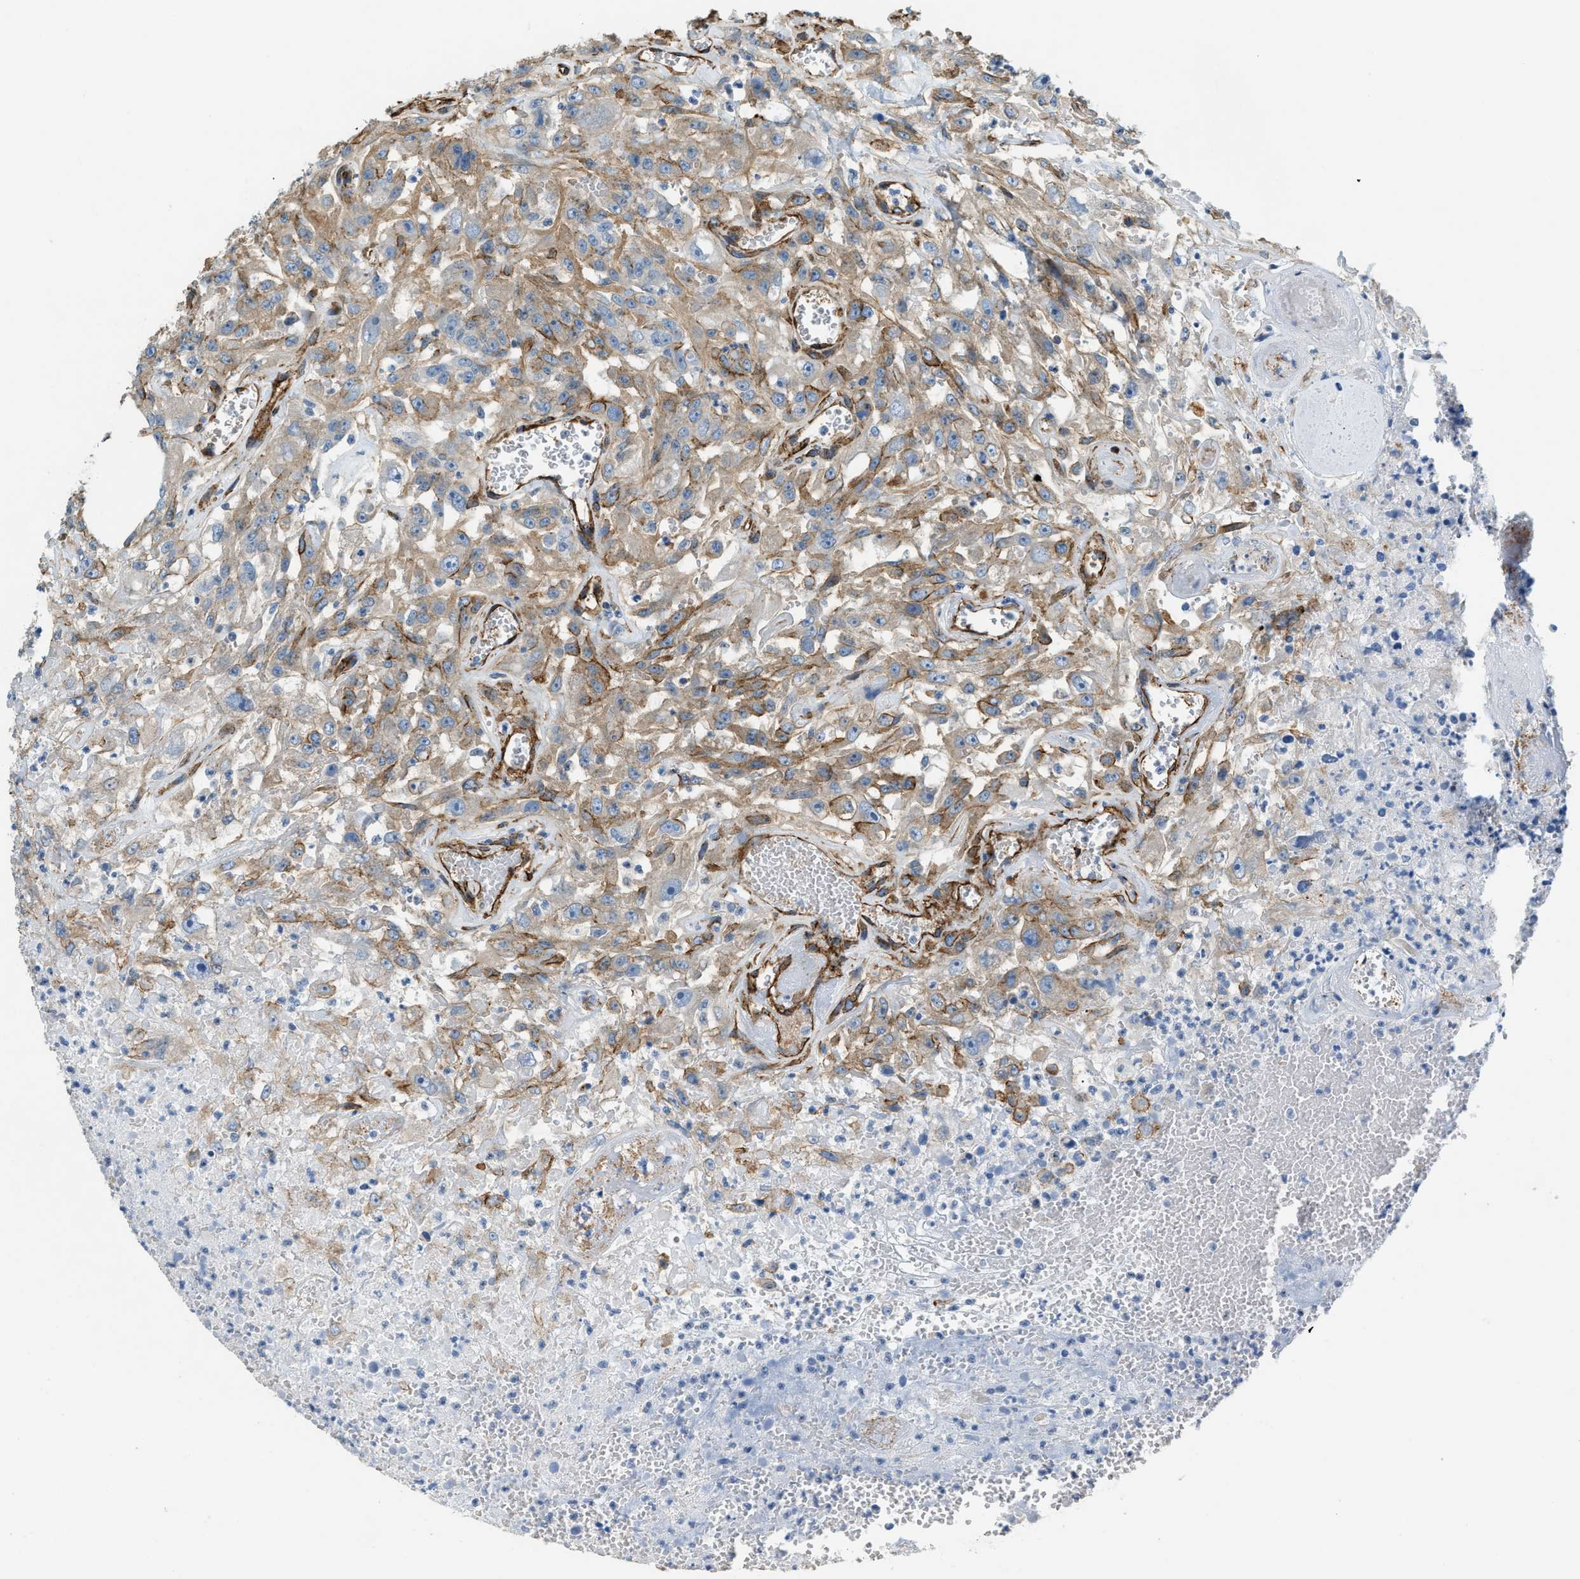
{"staining": {"intensity": "moderate", "quantity": ">75%", "location": "cytoplasmic/membranous"}, "tissue": "urothelial cancer", "cell_type": "Tumor cells", "image_type": "cancer", "snomed": [{"axis": "morphology", "description": "Urothelial carcinoma, High grade"}, {"axis": "topography", "description": "Urinary bladder"}], "caption": "The micrograph shows immunohistochemical staining of high-grade urothelial carcinoma. There is moderate cytoplasmic/membranous positivity is appreciated in about >75% of tumor cells.", "gene": "TMEM43", "patient": {"sex": "male", "age": 46}}